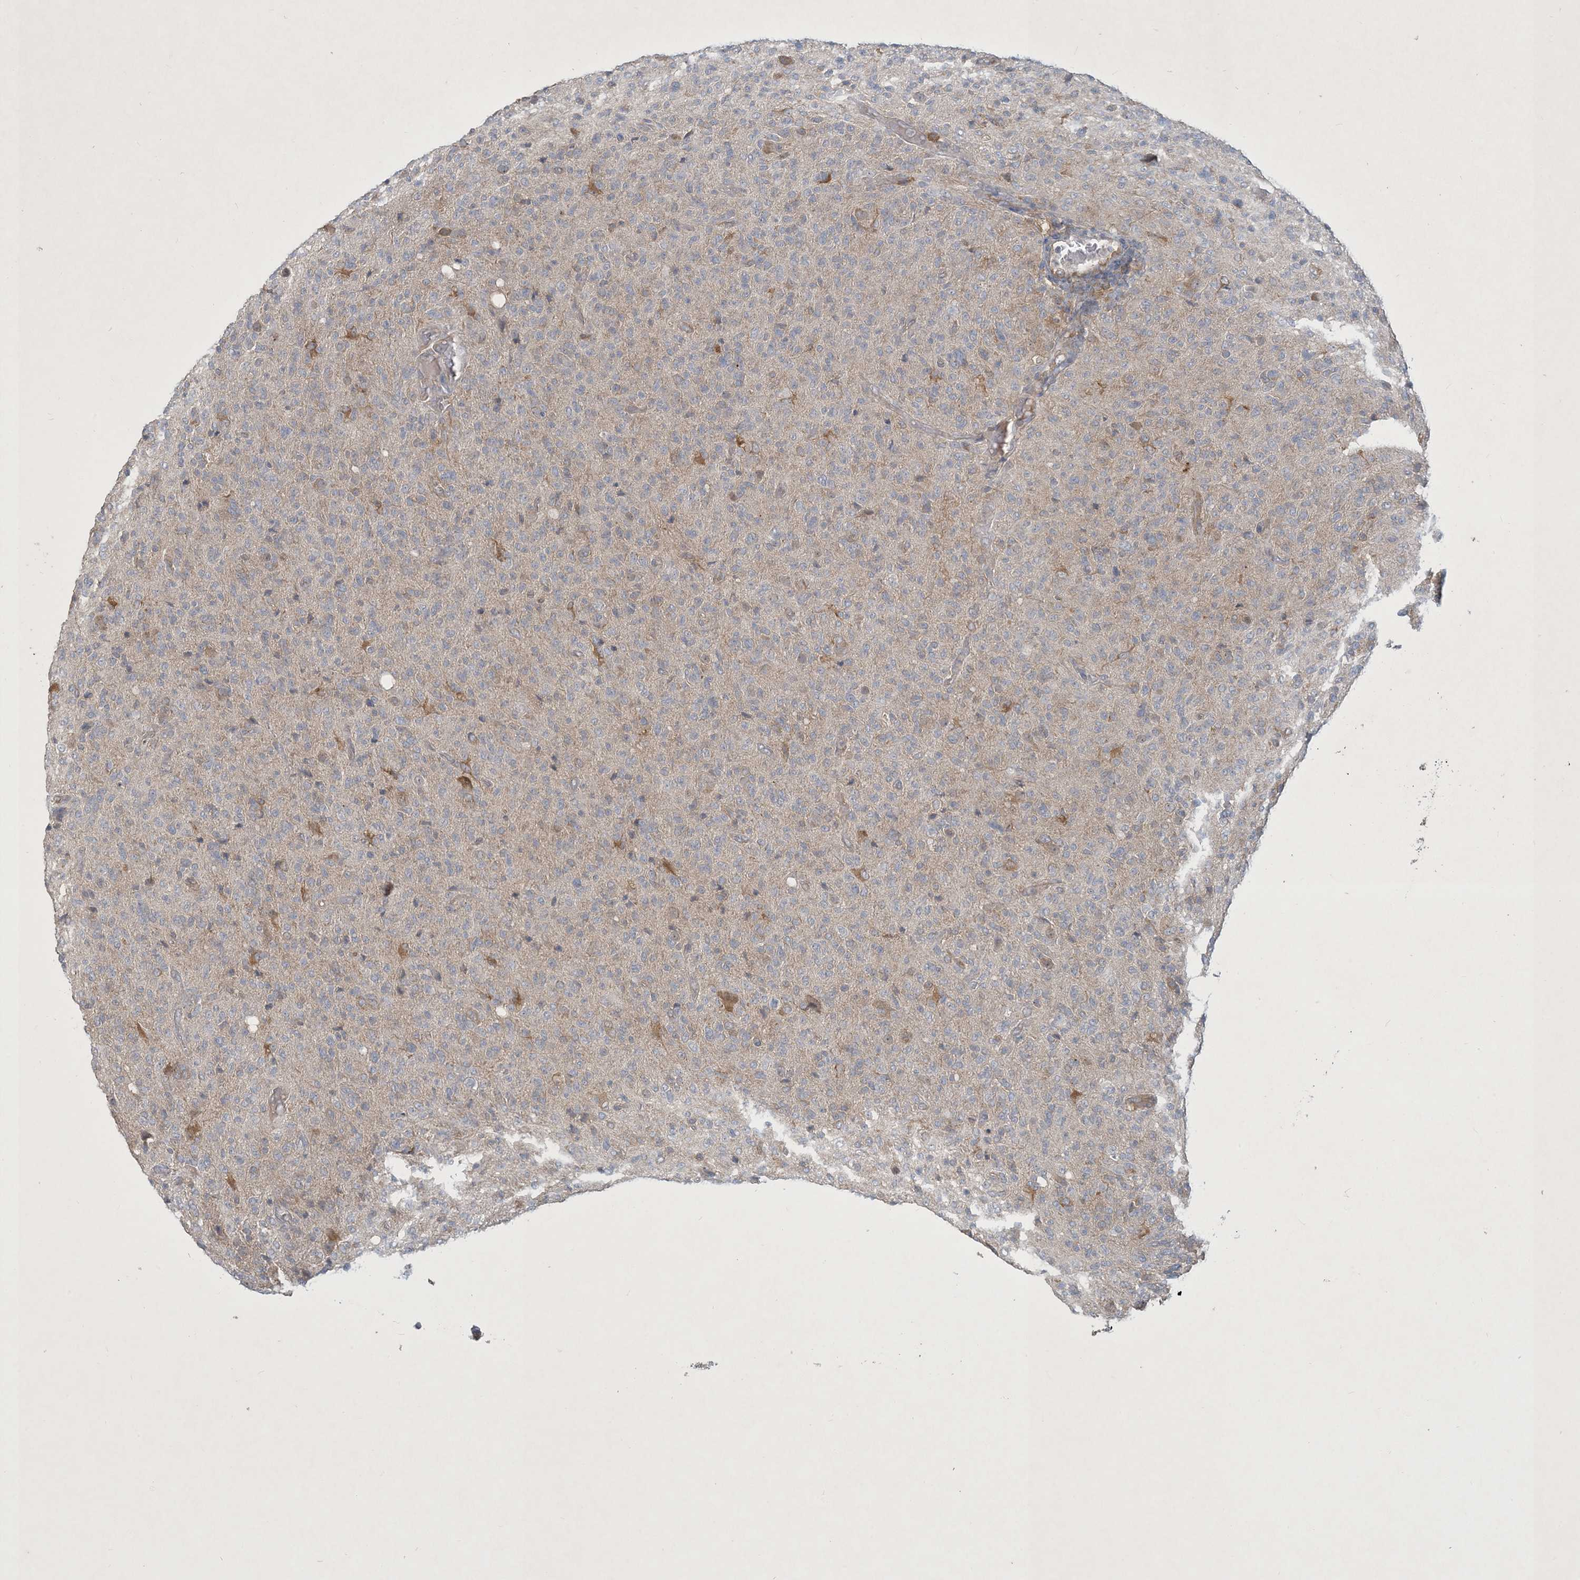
{"staining": {"intensity": "weak", "quantity": "<25%", "location": "cytoplasmic/membranous"}, "tissue": "glioma", "cell_type": "Tumor cells", "image_type": "cancer", "snomed": [{"axis": "morphology", "description": "Glioma, malignant, High grade"}, {"axis": "topography", "description": "Brain"}], "caption": "This image is of glioma stained with immunohistochemistry (IHC) to label a protein in brown with the nuclei are counter-stained blue. There is no positivity in tumor cells.", "gene": "CDS1", "patient": {"sex": "female", "age": 57}}